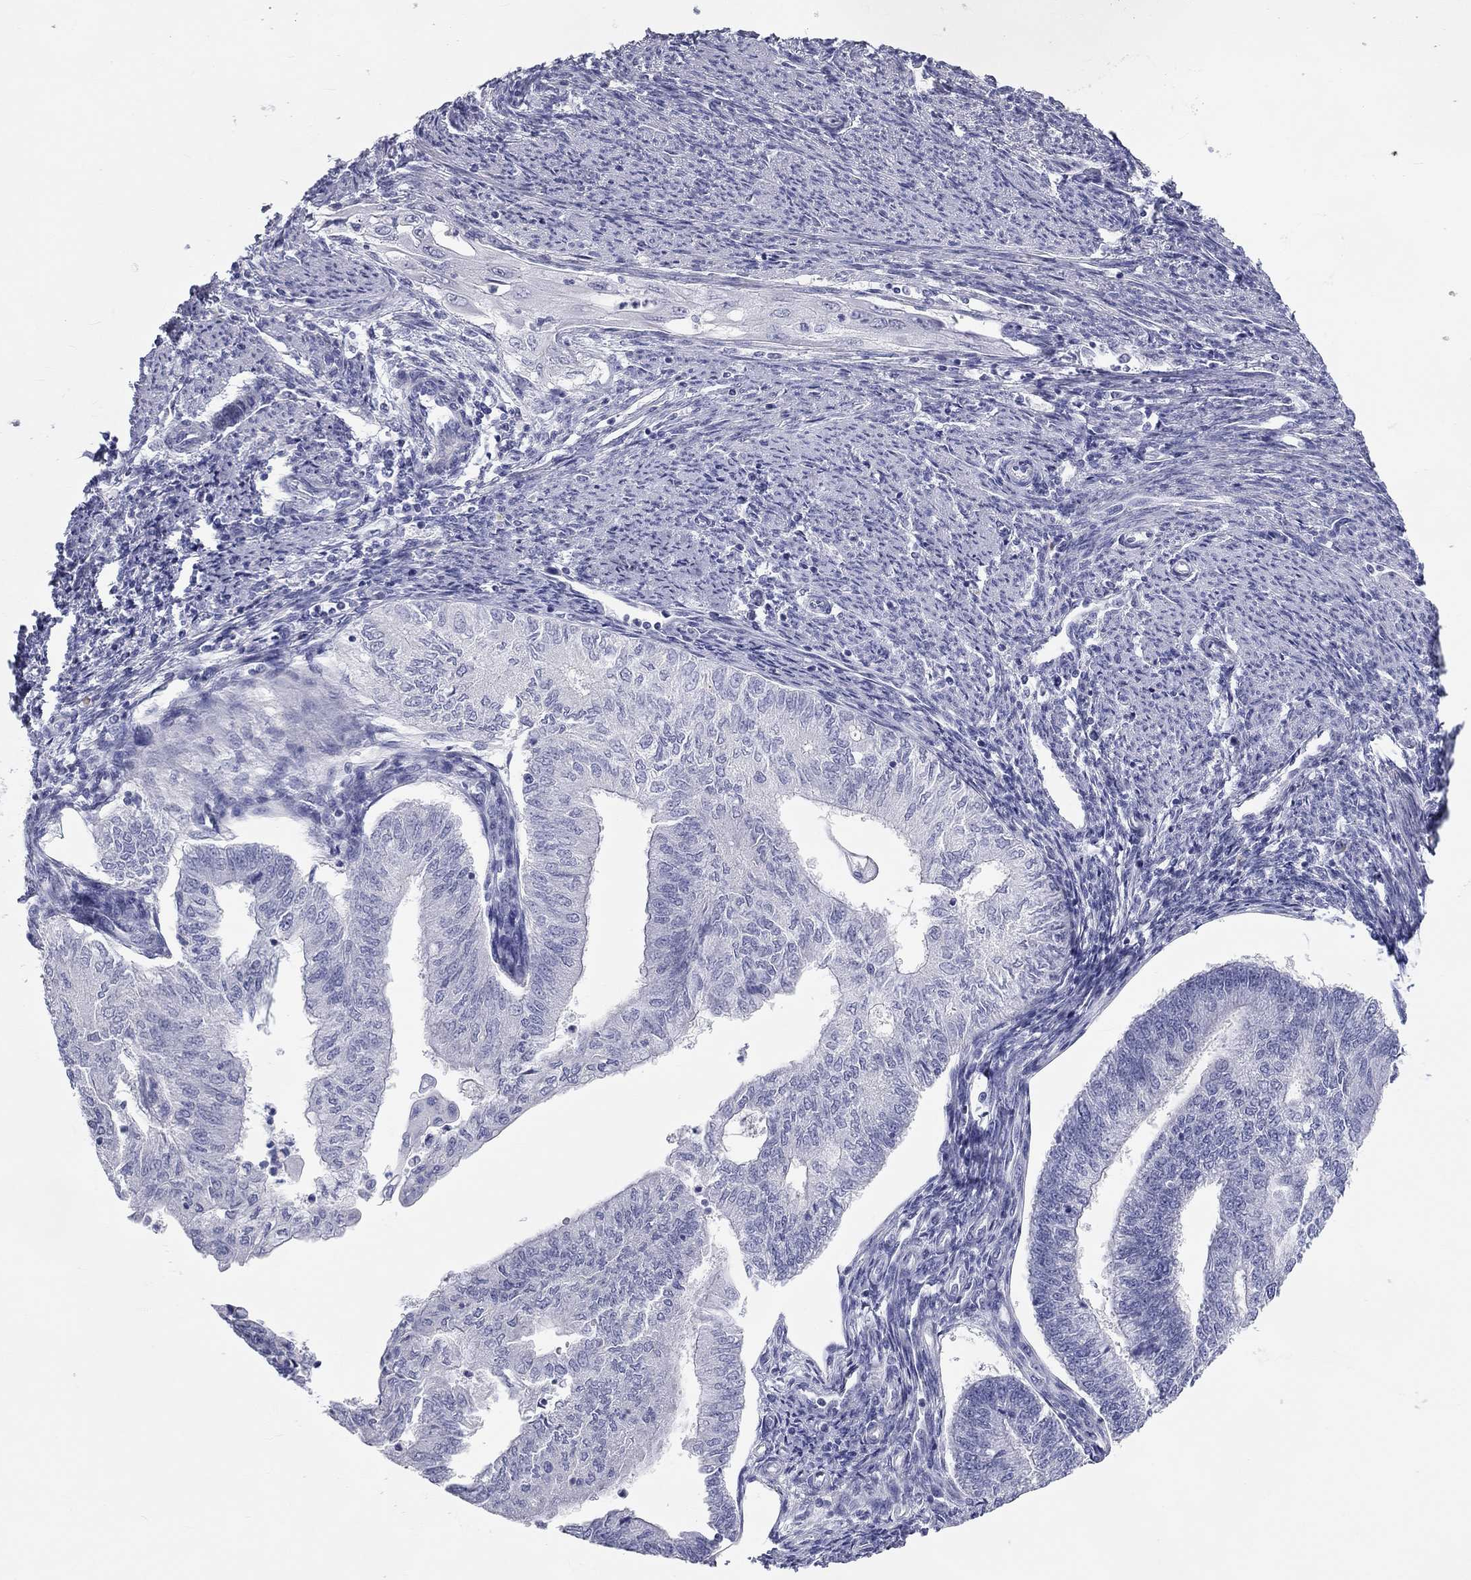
{"staining": {"intensity": "negative", "quantity": "none", "location": "none"}, "tissue": "endometrial cancer", "cell_type": "Tumor cells", "image_type": "cancer", "snomed": [{"axis": "morphology", "description": "Adenocarcinoma, NOS"}, {"axis": "topography", "description": "Endometrium"}], "caption": "Immunohistochemistry histopathology image of neoplastic tissue: endometrial cancer stained with DAB (3,3'-diaminobenzidine) demonstrates no significant protein positivity in tumor cells. The staining is performed using DAB brown chromogen with nuclei counter-stained in using hematoxylin.", "gene": "PCDHGC5", "patient": {"sex": "female", "age": 59}}